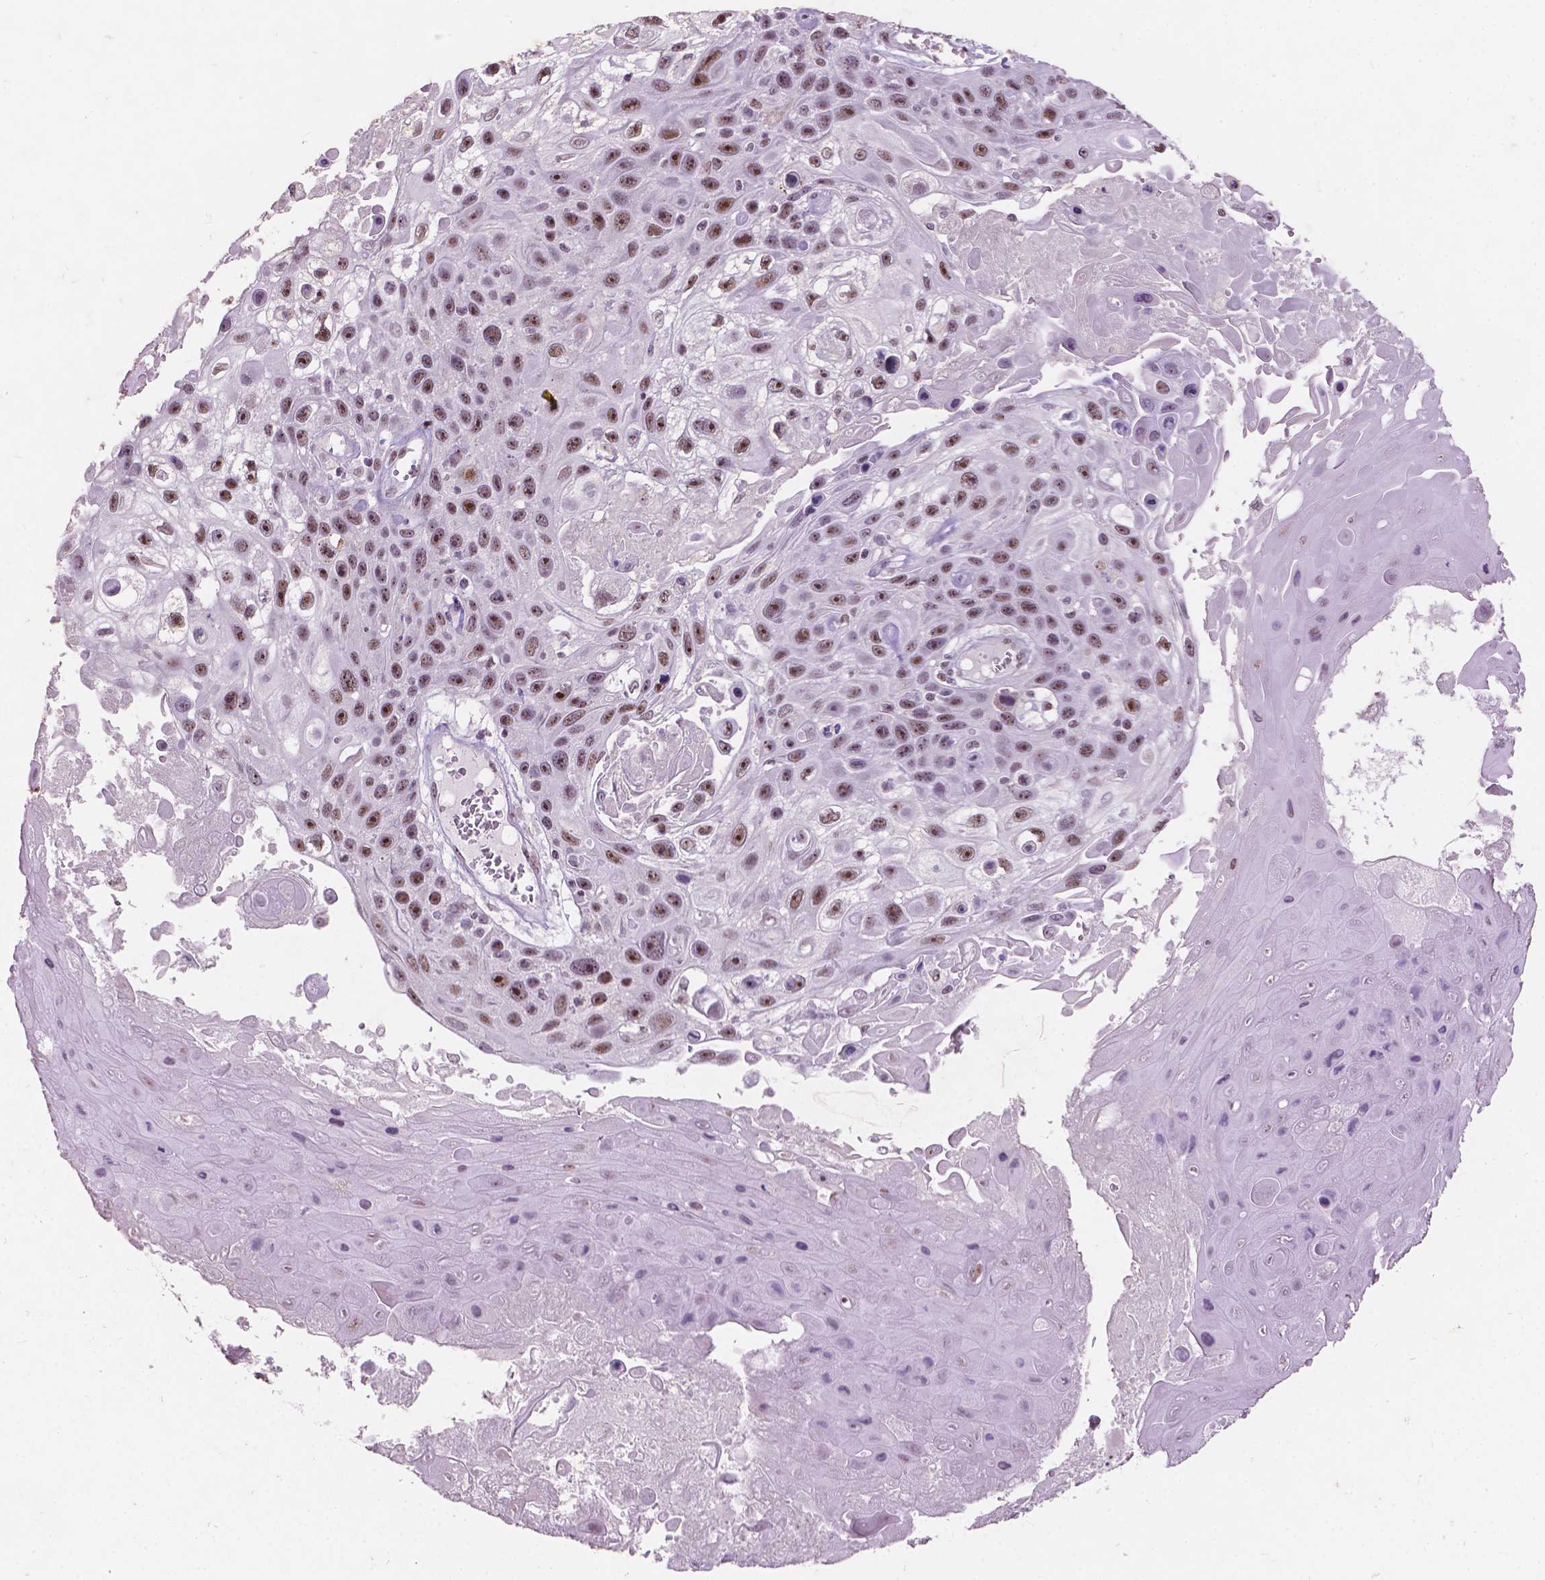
{"staining": {"intensity": "moderate", "quantity": ">75%", "location": "nuclear"}, "tissue": "skin cancer", "cell_type": "Tumor cells", "image_type": "cancer", "snomed": [{"axis": "morphology", "description": "Squamous cell carcinoma, NOS"}, {"axis": "topography", "description": "Skin"}], "caption": "Immunohistochemical staining of skin cancer (squamous cell carcinoma) shows moderate nuclear protein positivity in about >75% of tumor cells.", "gene": "COIL", "patient": {"sex": "male", "age": 82}}